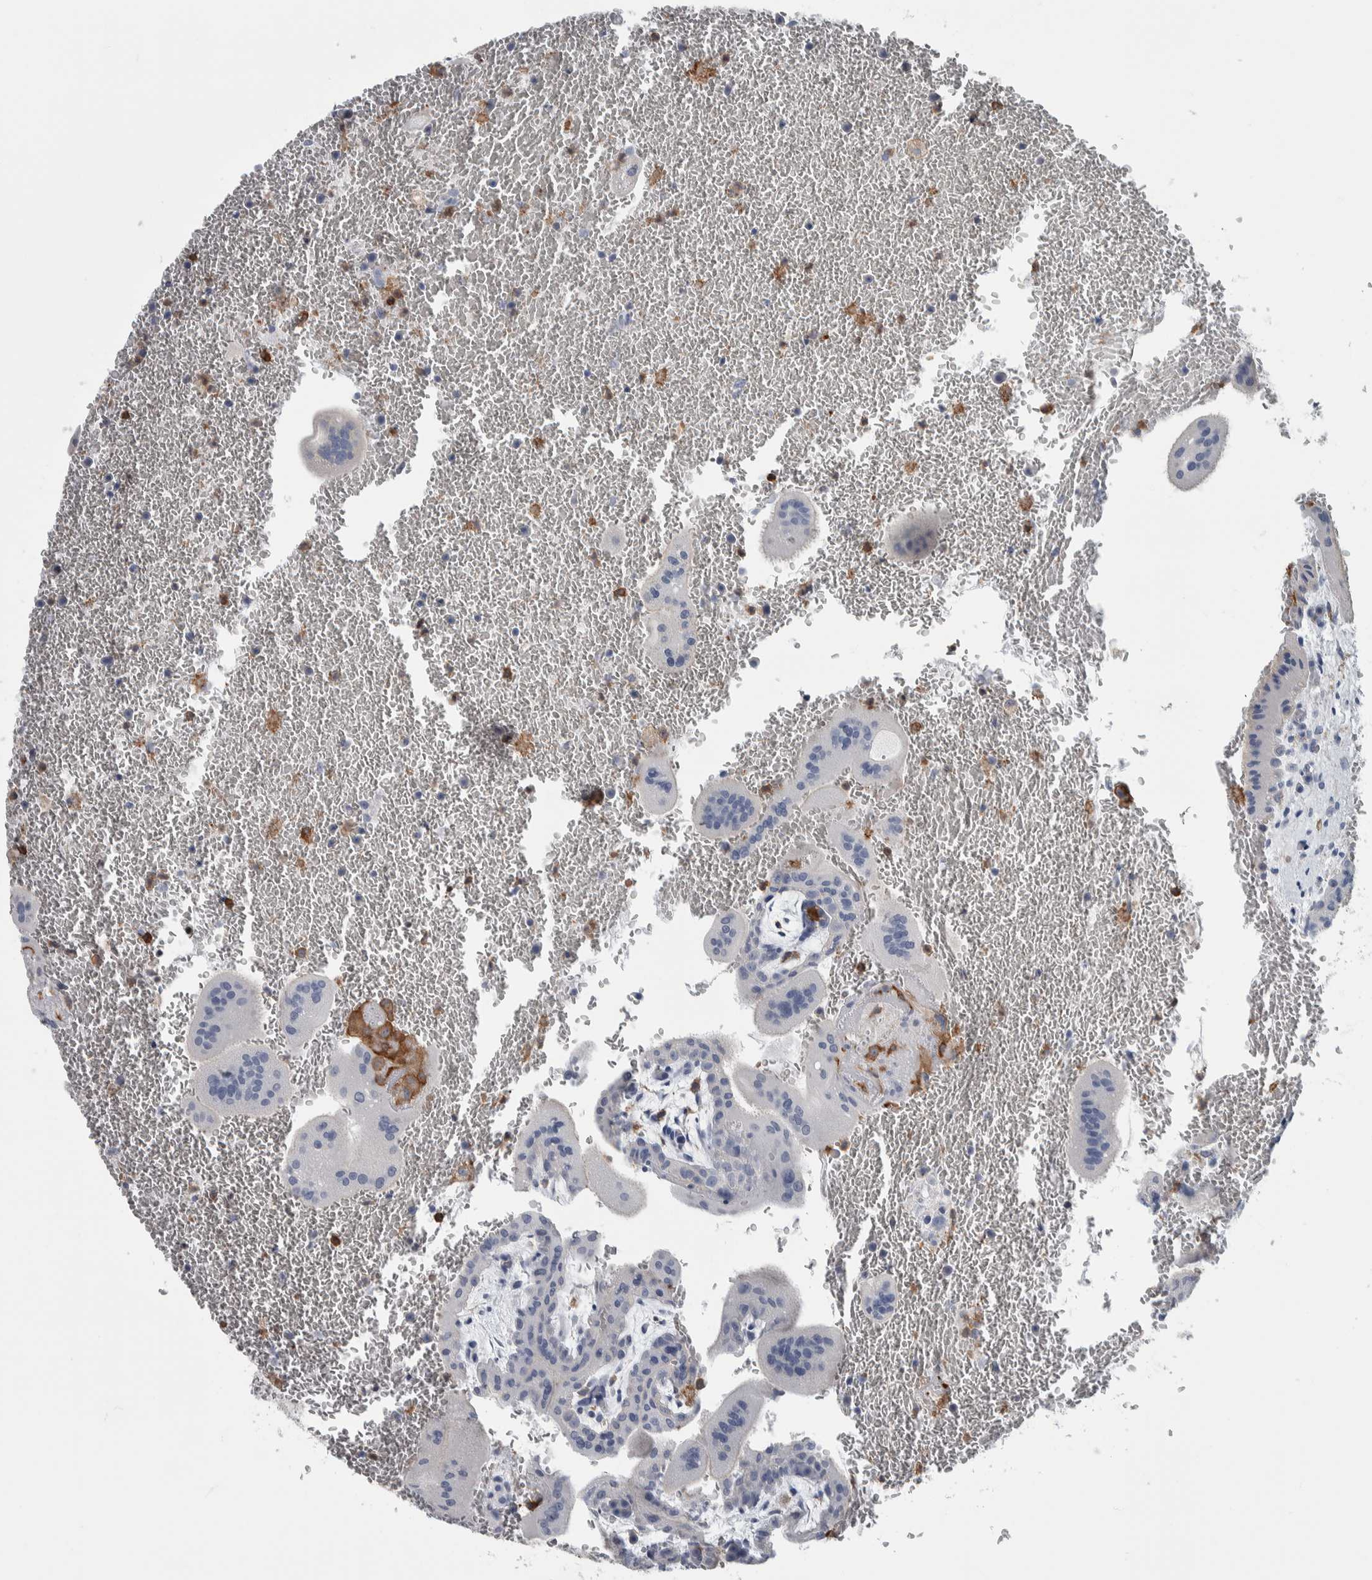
{"staining": {"intensity": "negative", "quantity": "none", "location": "none"}, "tissue": "placenta", "cell_type": "Decidual cells", "image_type": "normal", "snomed": [{"axis": "morphology", "description": "Normal tissue, NOS"}, {"axis": "topography", "description": "Placenta"}], "caption": "DAB (3,3'-diaminobenzidine) immunohistochemical staining of normal placenta shows no significant positivity in decidual cells.", "gene": "SKAP2", "patient": {"sex": "female", "age": 35}}